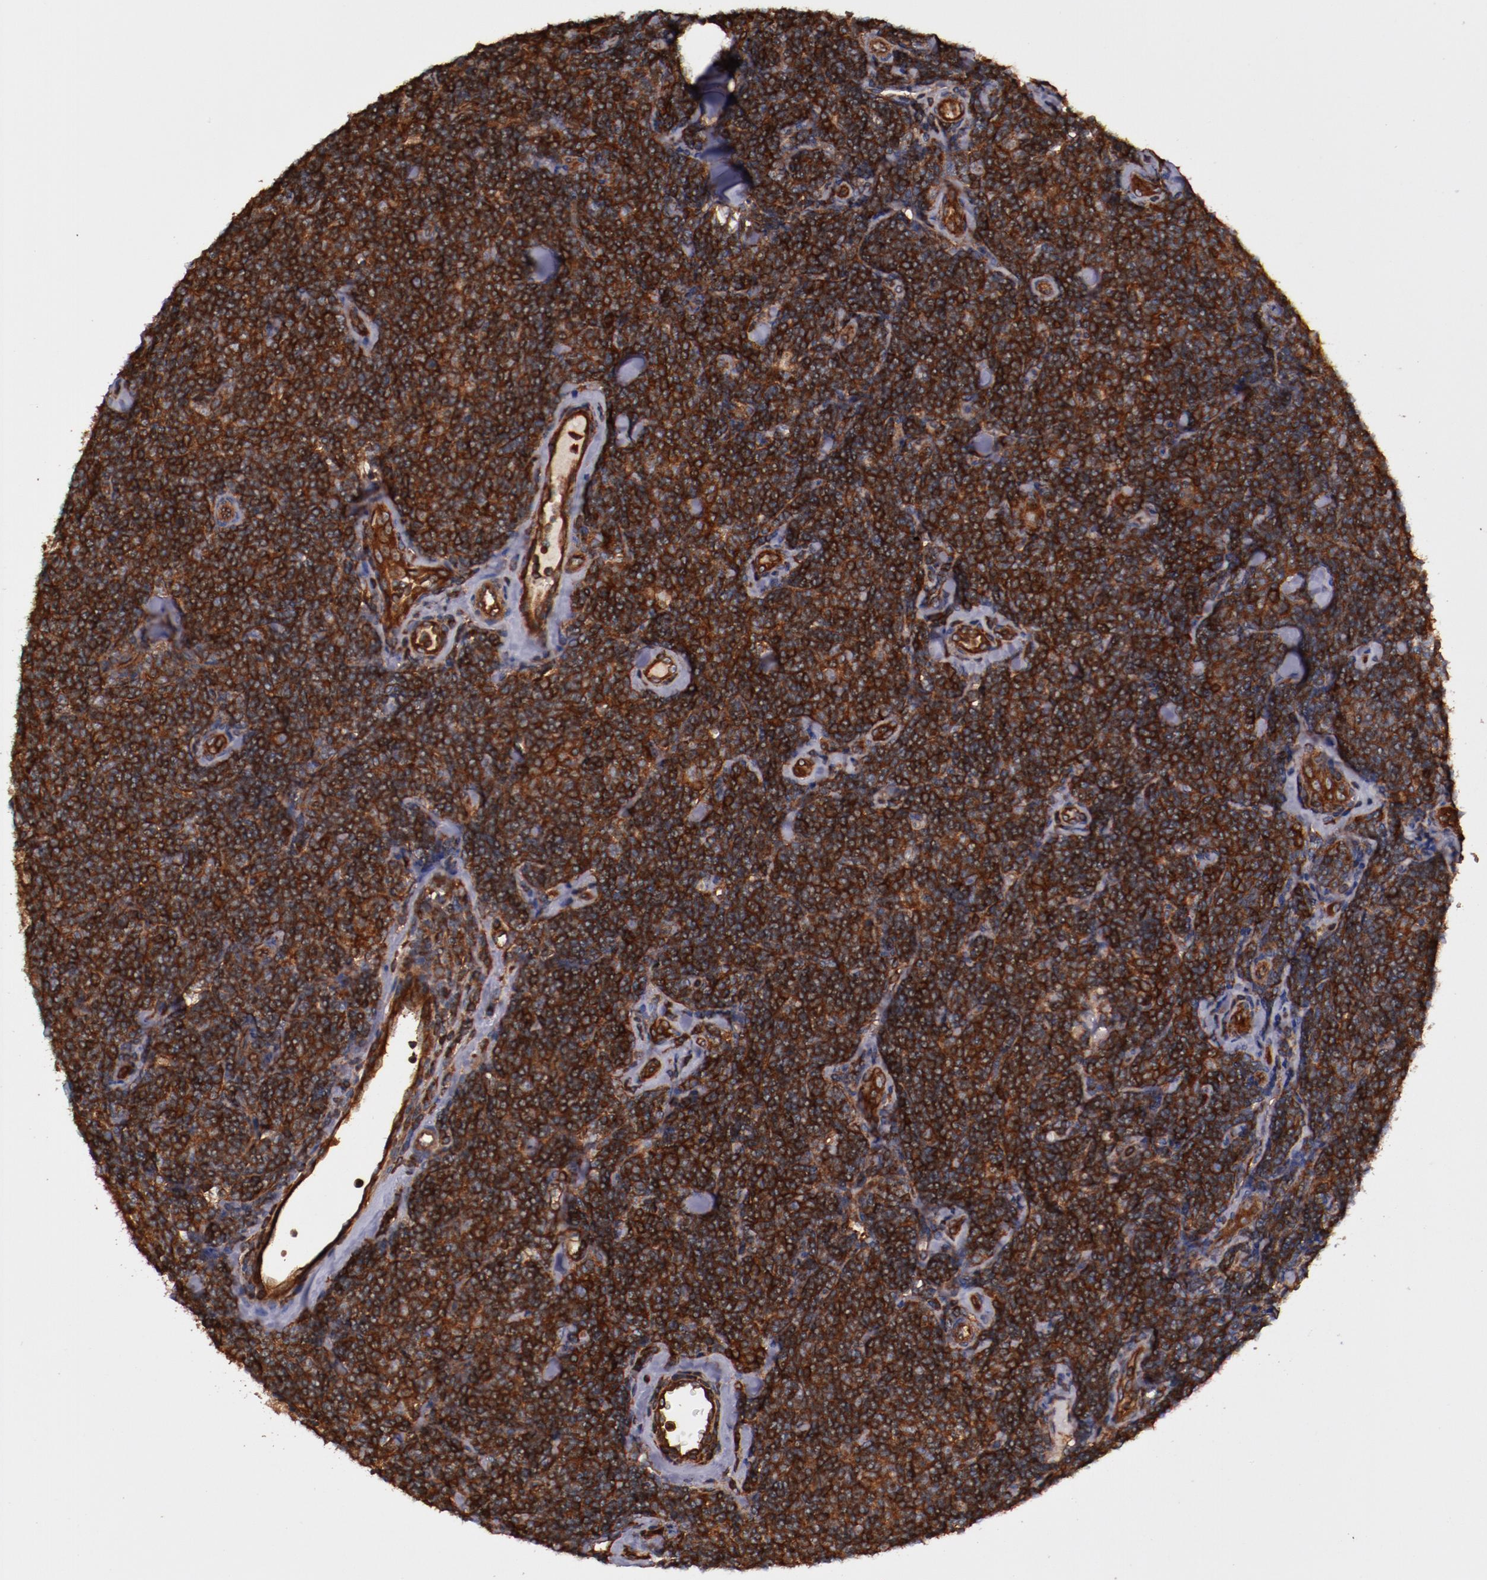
{"staining": {"intensity": "strong", "quantity": ">75%", "location": "cytoplasmic/membranous"}, "tissue": "lymphoma", "cell_type": "Tumor cells", "image_type": "cancer", "snomed": [{"axis": "morphology", "description": "Malignant lymphoma, non-Hodgkin's type, Low grade"}, {"axis": "topography", "description": "Lymph node"}], "caption": "IHC photomicrograph of malignant lymphoma, non-Hodgkin's type (low-grade) stained for a protein (brown), which demonstrates high levels of strong cytoplasmic/membranous positivity in about >75% of tumor cells.", "gene": "TMOD3", "patient": {"sex": "female", "age": 56}}